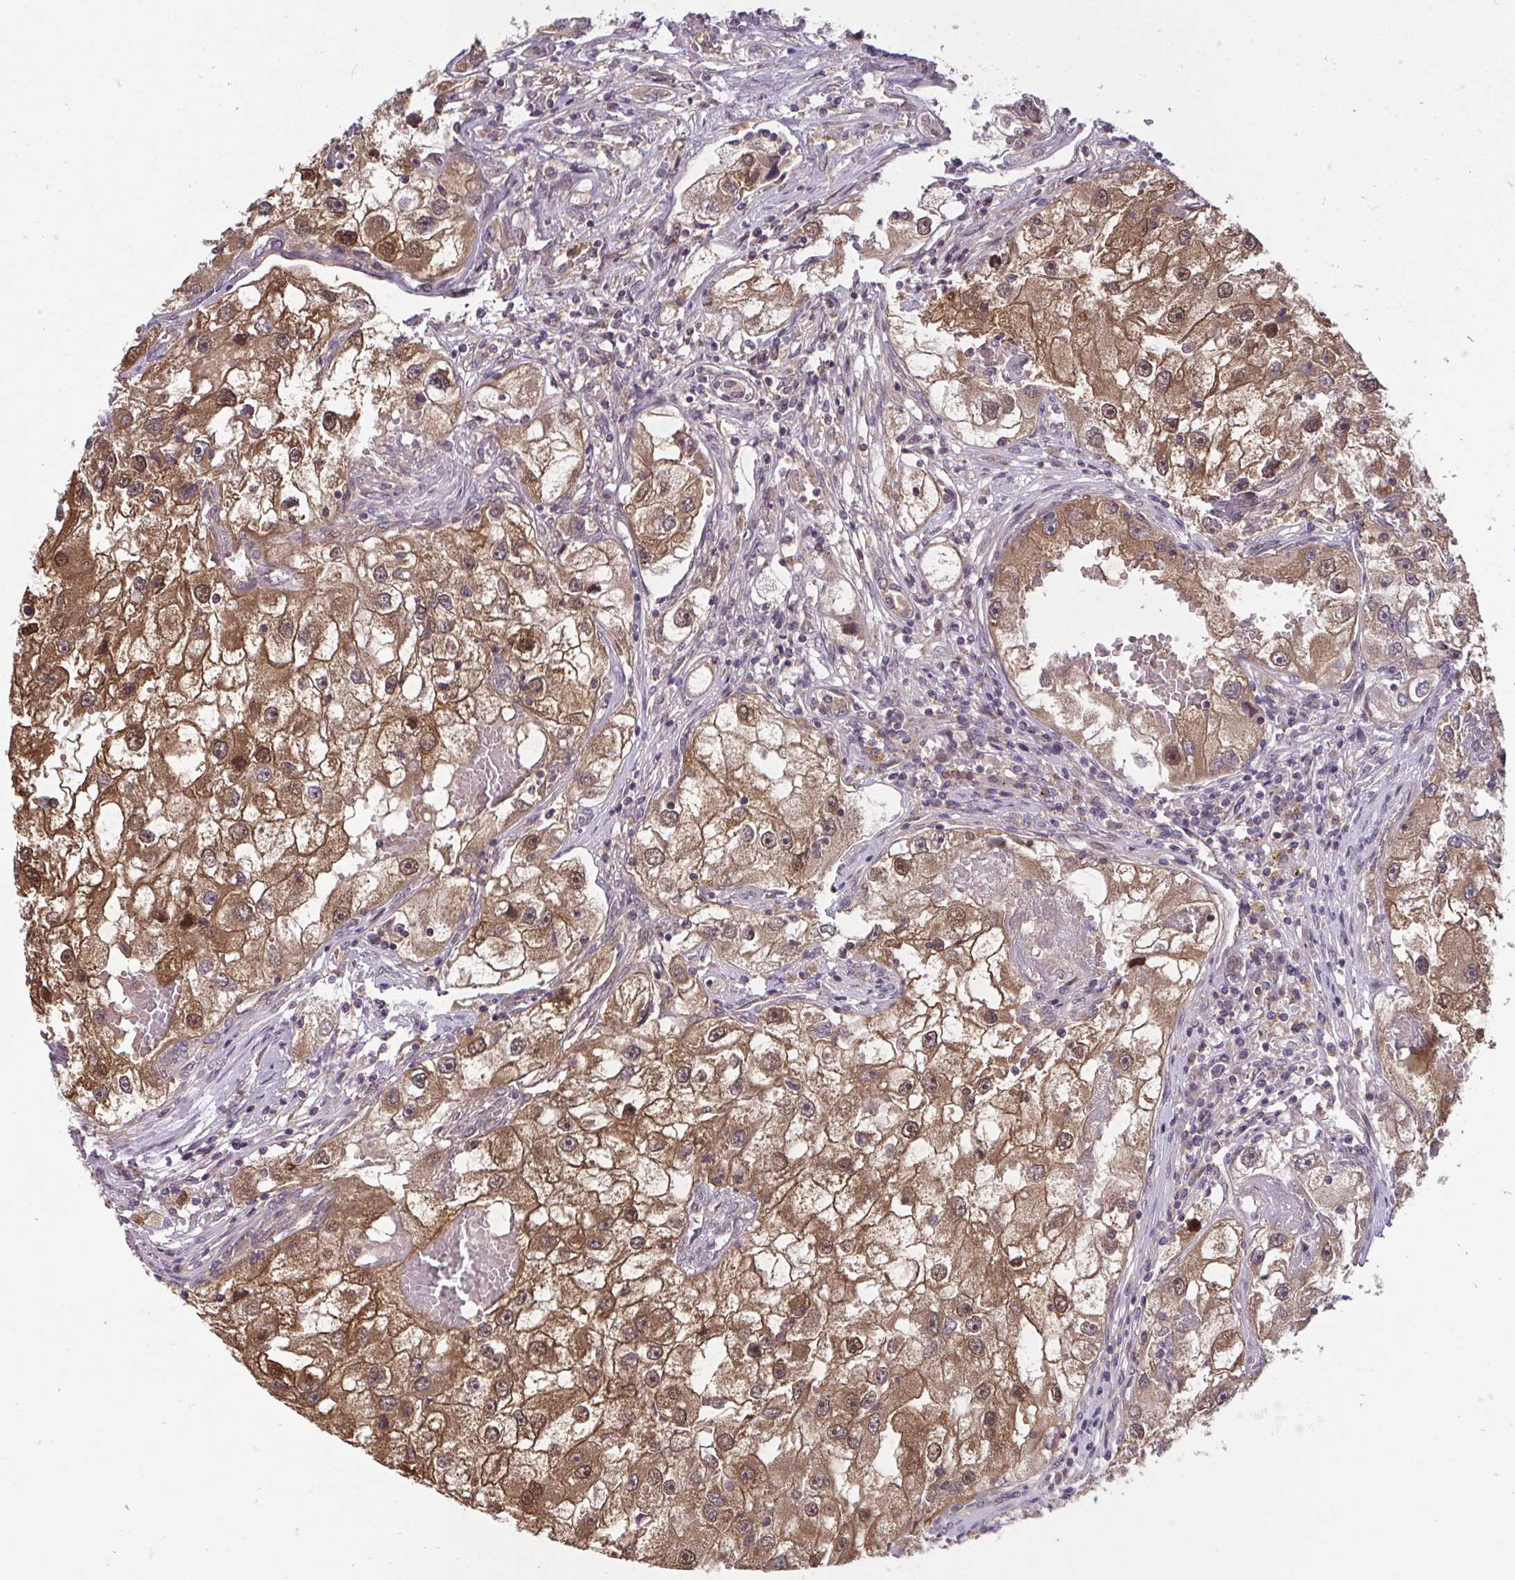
{"staining": {"intensity": "strong", "quantity": ">75%", "location": "cytoplasmic/membranous,nuclear"}, "tissue": "renal cancer", "cell_type": "Tumor cells", "image_type": "cancer", "snomed": [{"axis": "morphology", "description": "Adenocarcinoma, NOS"}, {"axis": "topography", "description": "Kidney"}], "caption": "Immunohistochemistry (IHC) image of neoplastic tissue: human renal cancer (adenocarcinoma) stained using immunohistochemistry demonstrates high levels of strong protein expression localized specifically in the cytoplasmic/membranous and nuclear of tumor cells, appearing as a cytoplasmic/membranous and nuclear brown color.", "gene": "RDH14", "patient": {"sex": "male", "age": 63}}